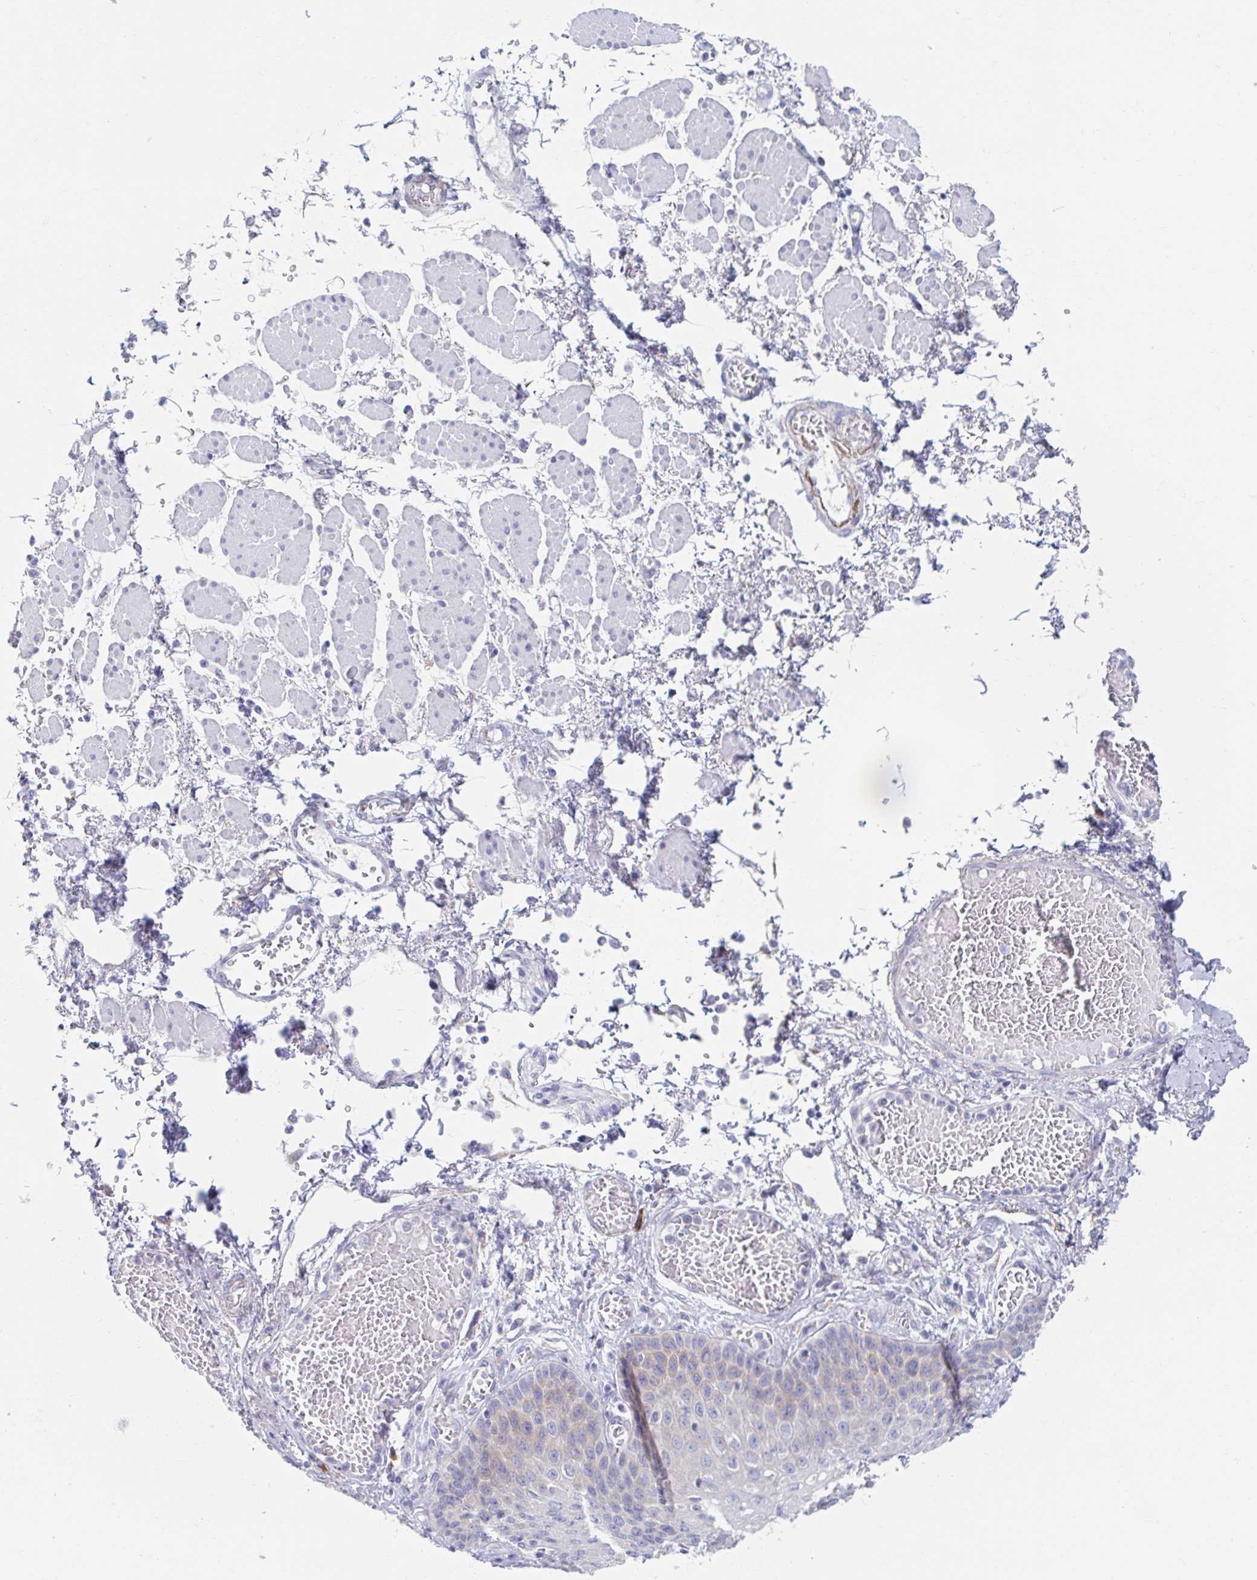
{"staining": {"intensity": "weak", "quantity": "<25%", "location": "cytoplasmic/membranous"}, "tissue": "esophagus", "cell_type": "Squamous epithelial cells", "image_type": "normal", "snomed": [{"axis": "morphology", "description": "Normal tissue, NOS"}, {"axis": "morphology", "description": "Adenocarcinoma, NOS"}, {"axis": "topography", "description": "Esophagus"}], "caption": "Esophagus stained for a protein using immunohistochemistry (IHC) displays no positivity squamous epithelial cells.", "gene": "MYLK2", "patient": {"sex": "male", "age": 81}}